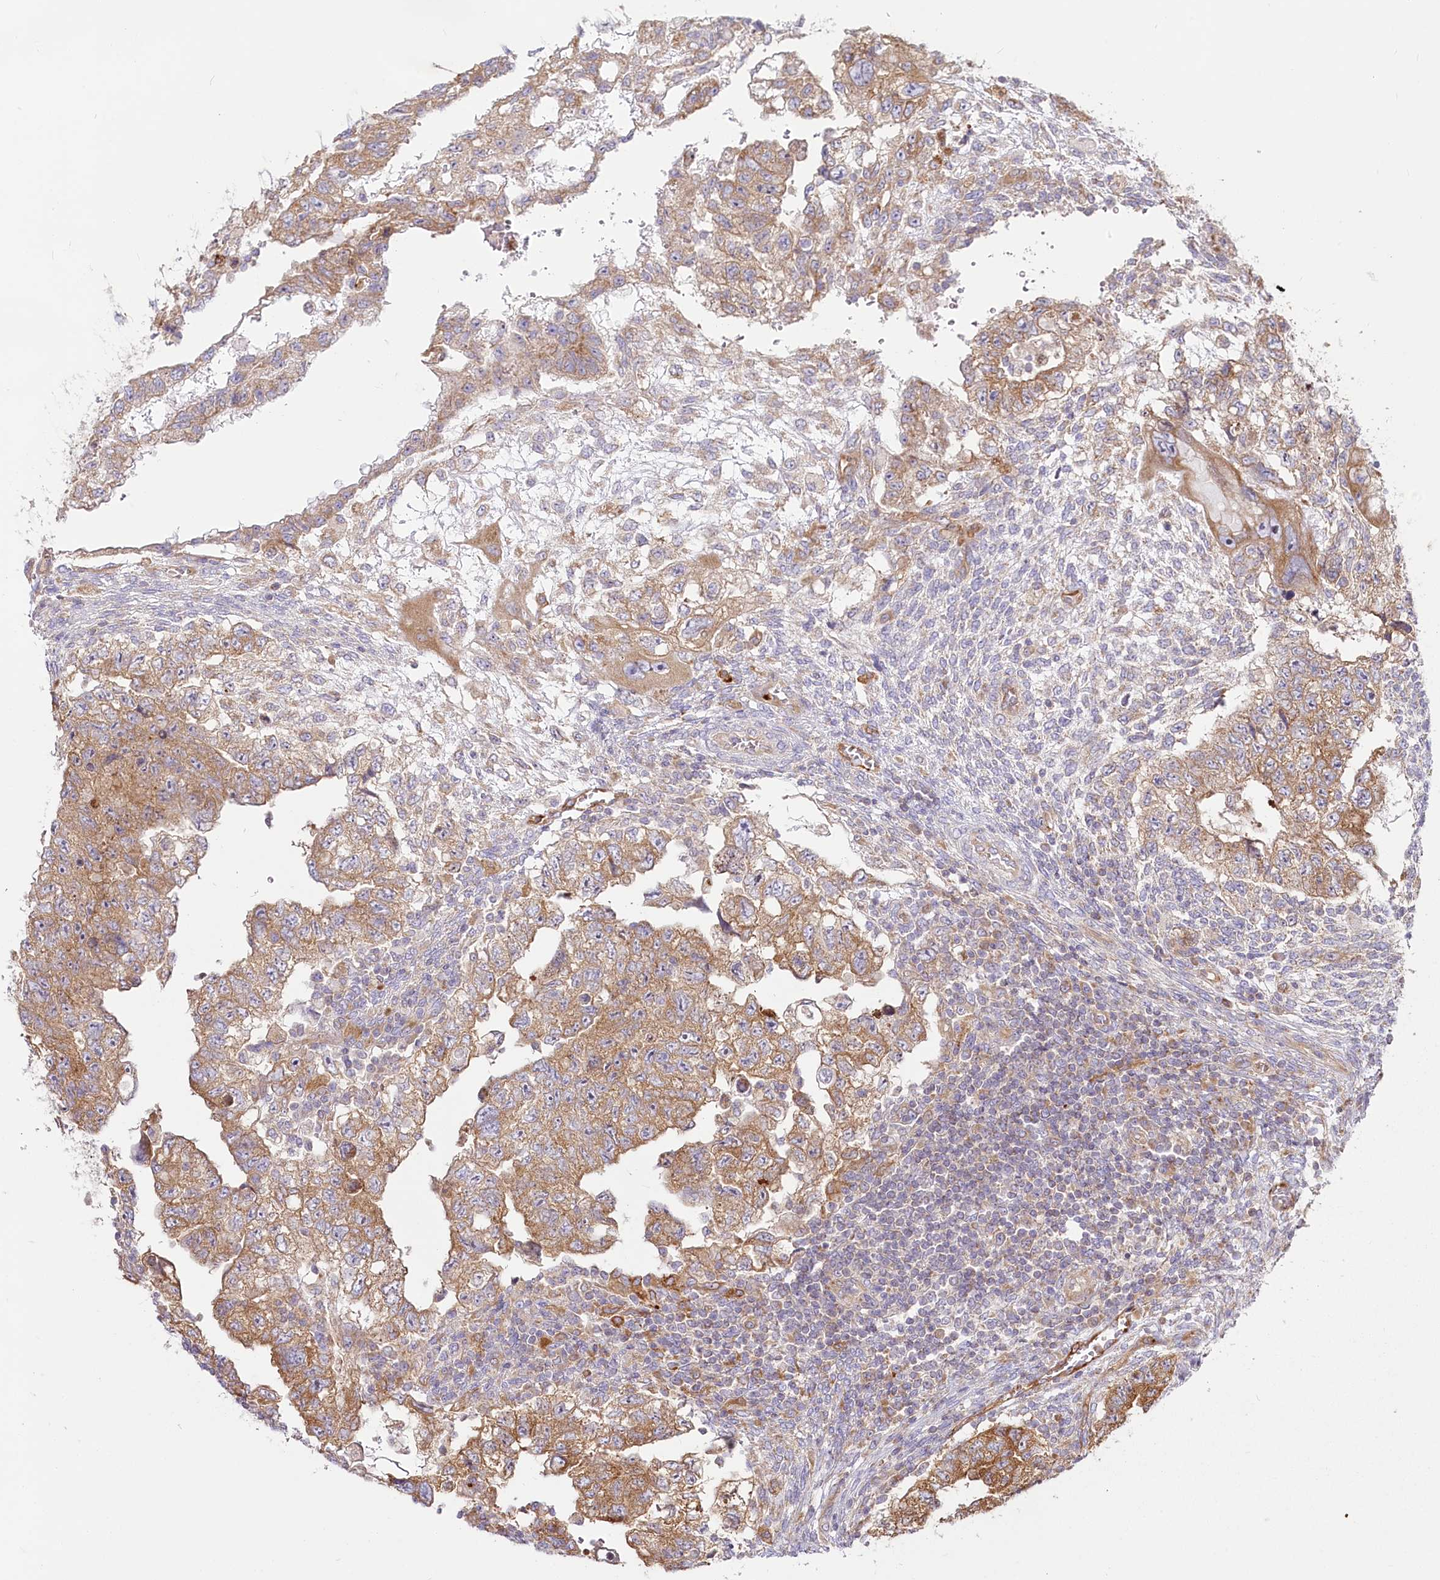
{"staining": {"intensity": "moderate", "quantity": ">75%", "location": "cytoplasmic/membranous"}, "tissue": "testis cancer", "cell_type": "Tumor cells", "image_type": "cancer", "snomed": [{"axis": "morphology", "description": "Carcinoma, Embryonal, NOS"}, {"axis": "topography", "description": "Testis"}], "caption": "IHC staining of testis cancer, which exhibits medium levels of moderate cytoplasmic/membranous positivity in about >75% of tumor cells indicating moderate cytoplasmic/membranous protein expression. The staining was performed using DAB (3,3'-diaminobenzidine) (brown) for protein detection and nuclei were counterstained in hematoxylin (blue).", "gene": "HARS2", "patient": {"sex": "male", "age": 36}}